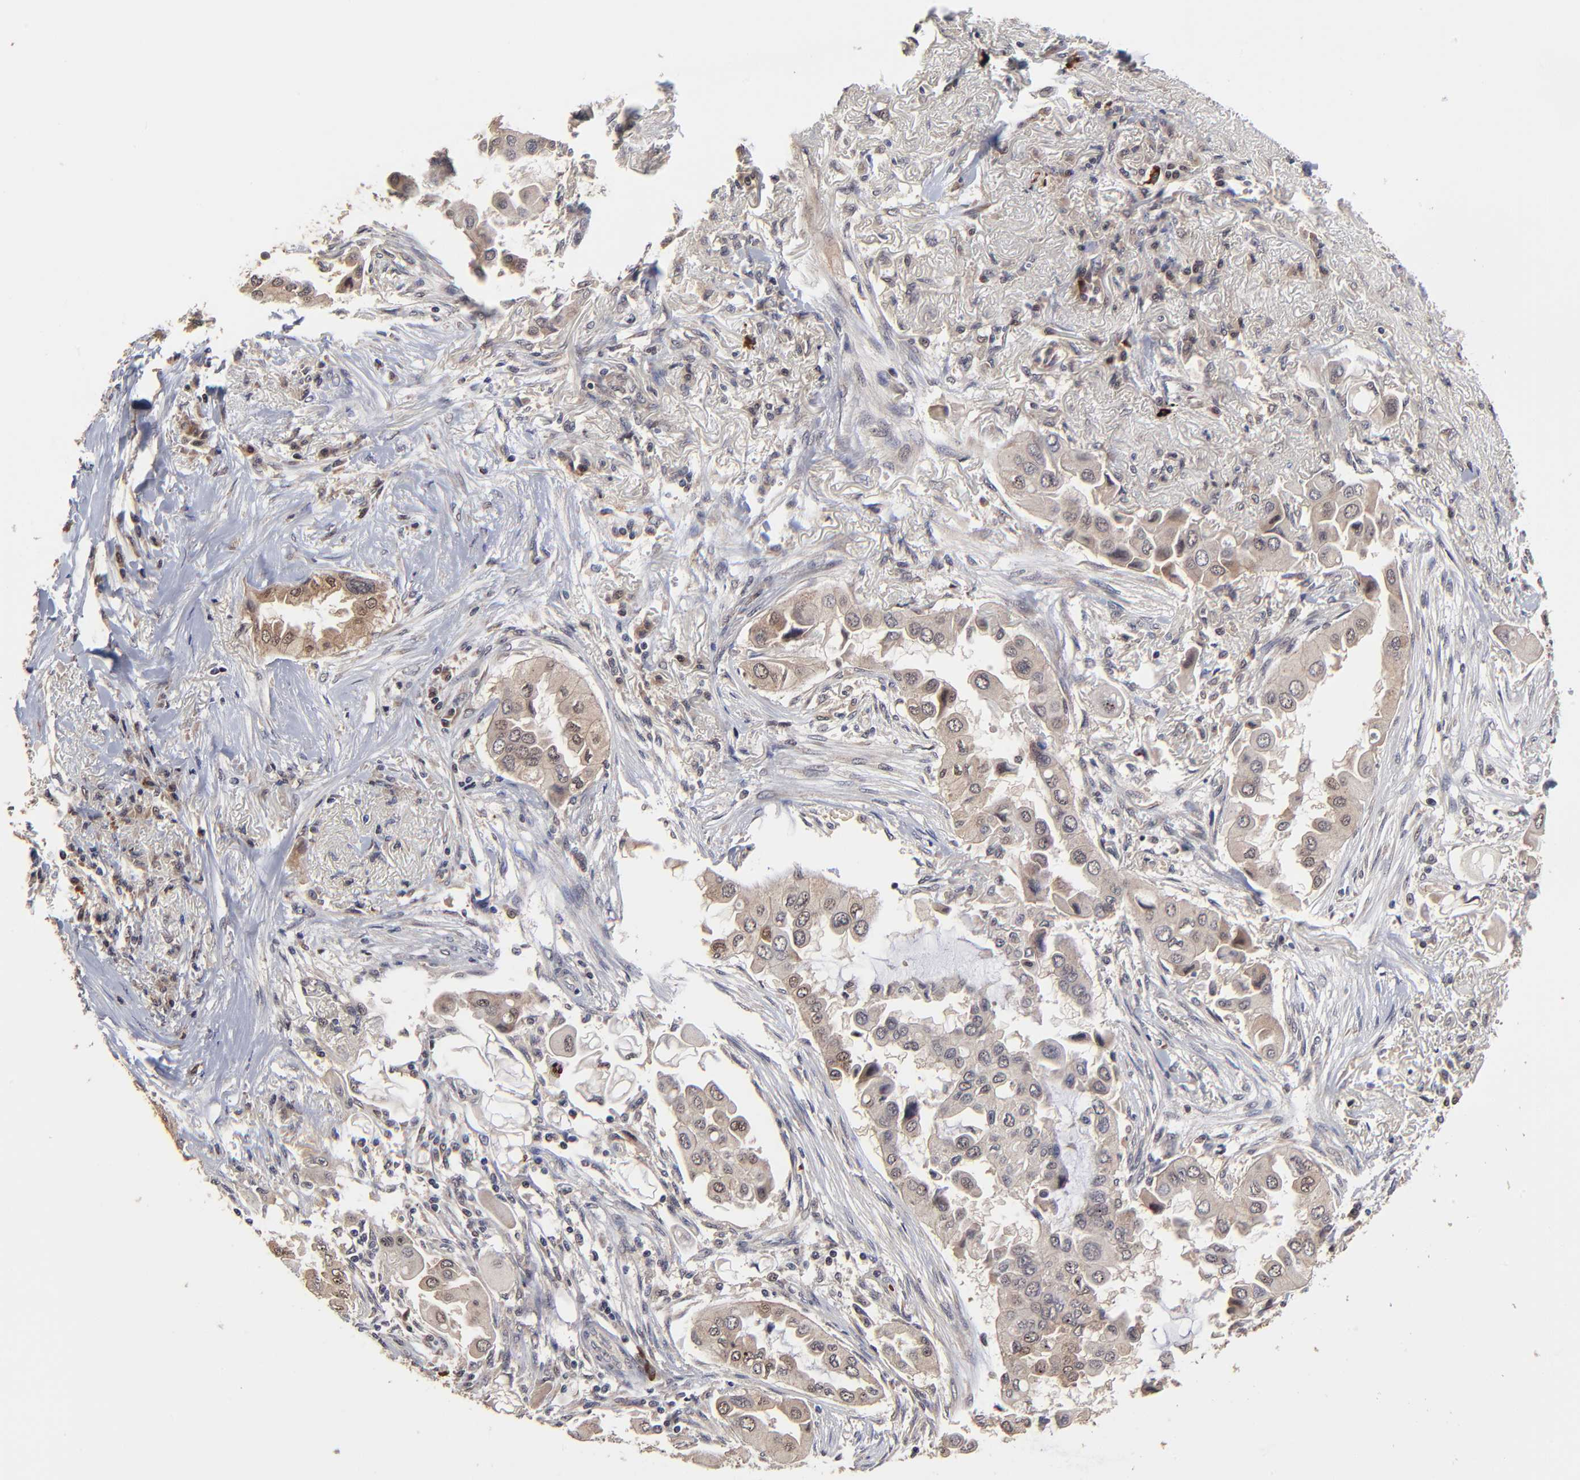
{"staining": {"intensity": "moderate", "quantity": ">75%", "location": "cytoplasmic/membranous,nuclear"}, "tissue": "lung cancer", "cell_type": "Tumor cells", "image_type": "cancer", "snomed": [{"axis": "morphology", "description": "Adenocarcinoma, NOS"}, {"axis": "topography", "description": "Lung"}], "caption": "Lung cancer was stained to show a protein in brown. There is medium levels of moderate cytoplasmic/membranous and nuclear staining in about >75% of tumor cells.", "gene": "FRMD8", "patient": {"sex": "female", "age": 76}}